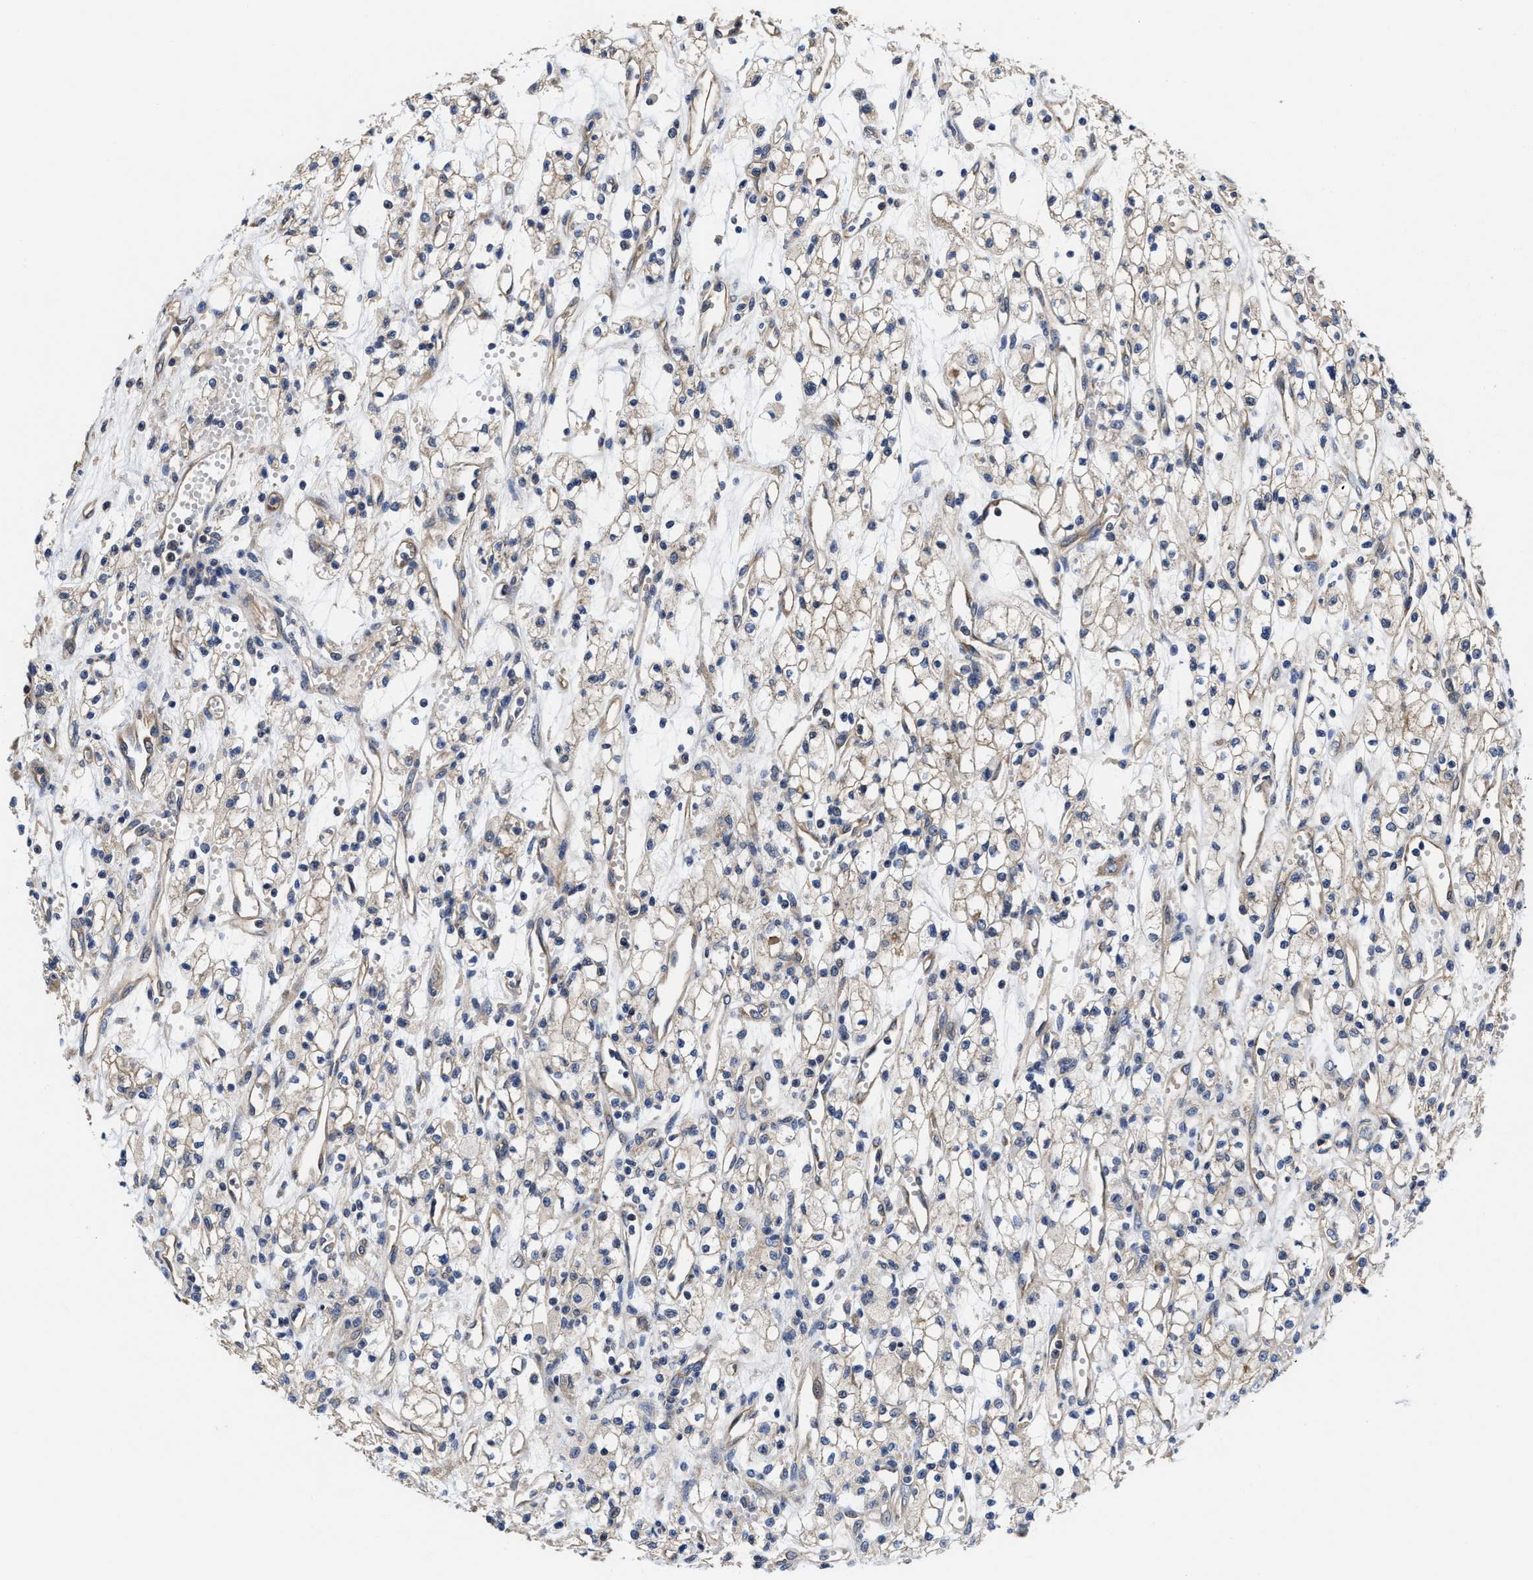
{"staining": {"intensity": "weak", "quantity": "25%-75%", "location": "cytoplasmic/membranous"}, "tissue": "renal cancer", "cell_type": "Tumor cells", "image_type": "cancer", "snomed": [{"axis": "morphology", "description": "Adenocarcinoma, NOS"}, {"axis": "topography", "description": "Kidney"}], "caption": "Weak cytoplasmic/membranous expression is identified in about 25%-75% of tumor cells in renal cancer. The staining was performed using DAB (3,3'-diaminobenzidine) to visualize the protein expression in brown, while the nuclei were stained in blue with hematoxylin (Magnification: 20x).", "gene": "TRAF6", "patient": {"sex": "male", "age": 59}}